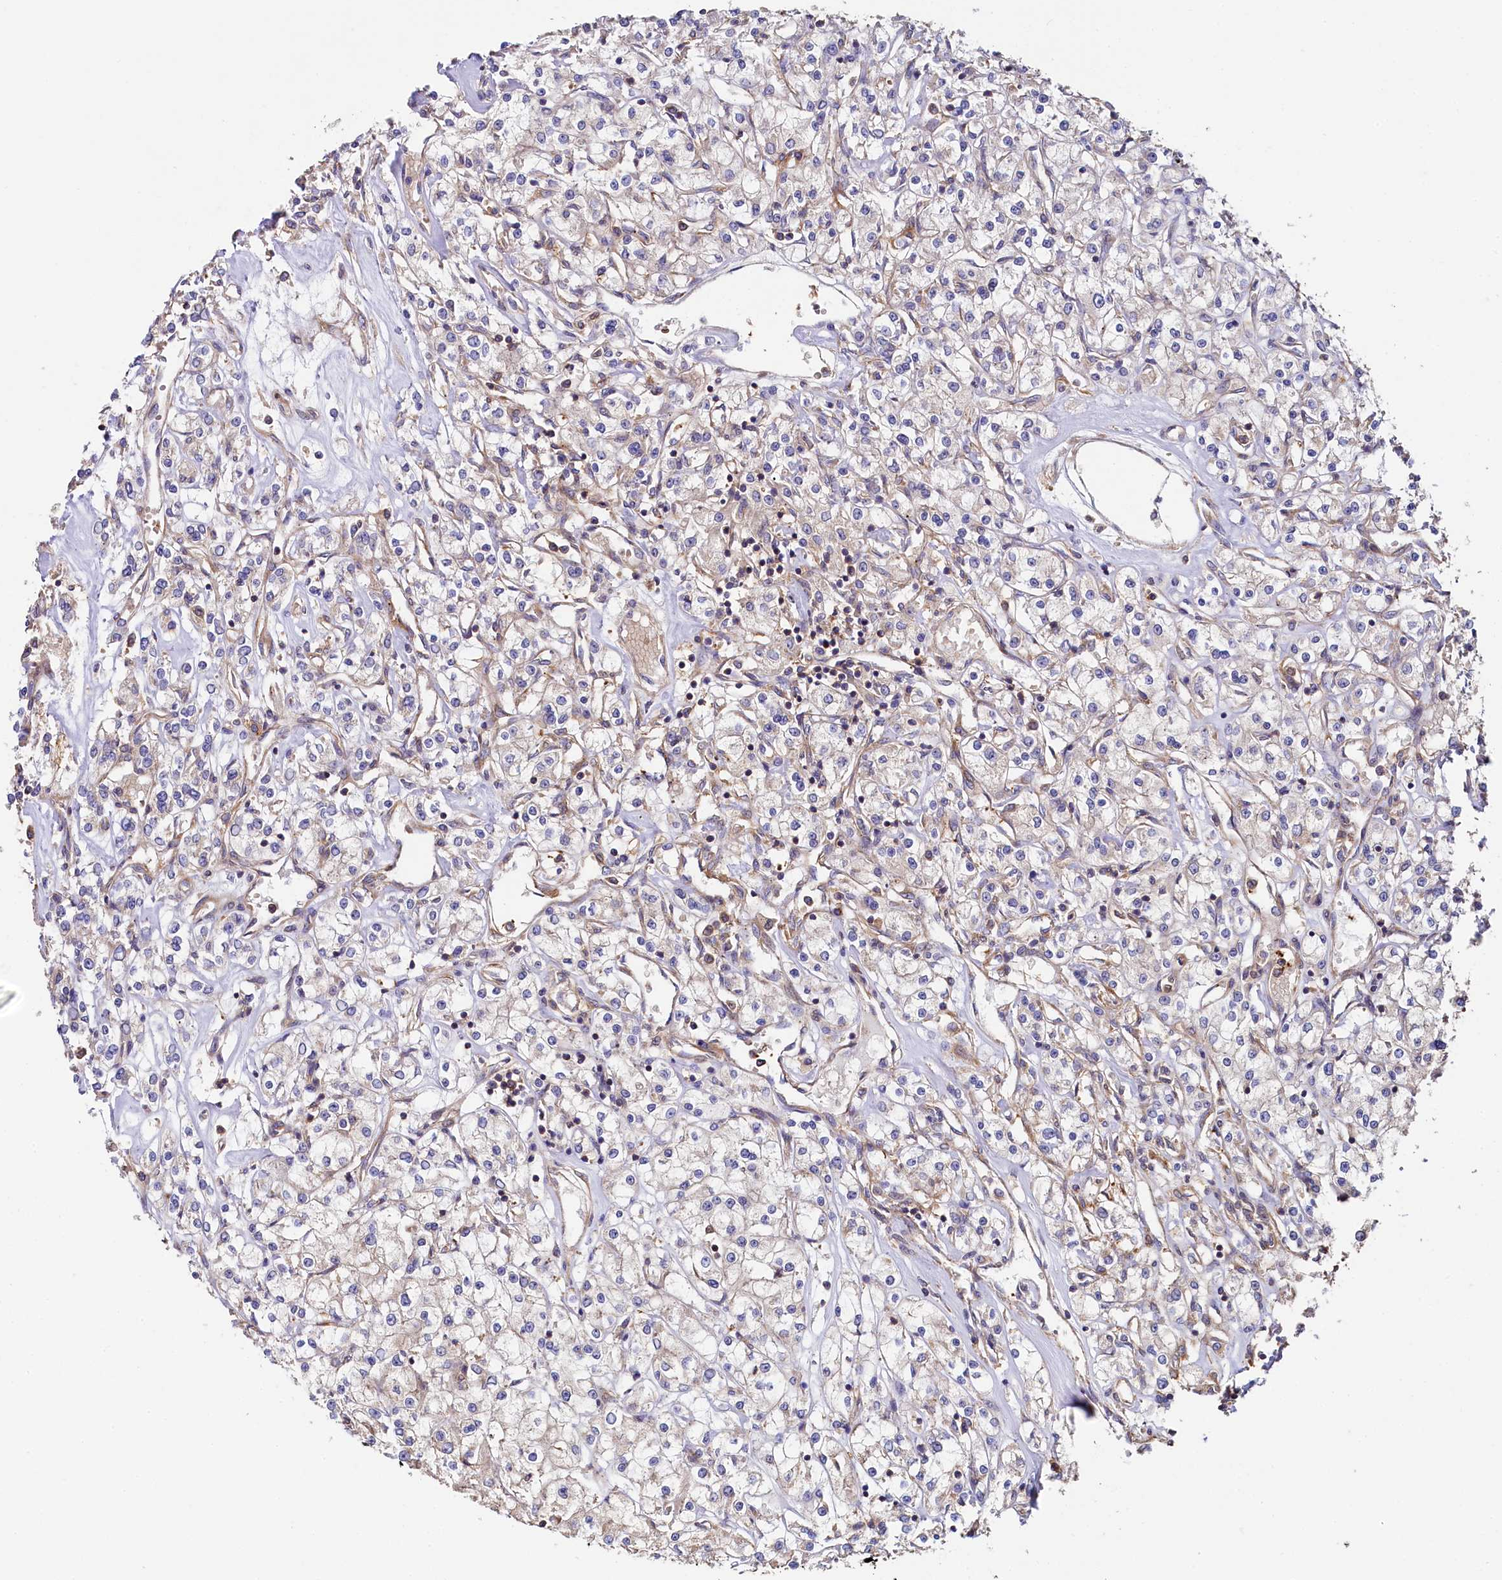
{"staining": {"intensity": "negative", "quantity": "none", "location": "none"}, "tissue": "renal cancer", "cell_type": "Tumor cells", "image_type": "cancer", "snomed": [{"axis": "morphology", "description": "Adenocarcinoma, NOS"}, {"axis": "topography", "description": "Kidney"}], "caption": "The IHC photomicrograph has no significant positivity in tumor cells of renal adenocarcinoma tissue.", "gene": "PPIP5K1", "patient": {"sex": "female", "age": 59}}